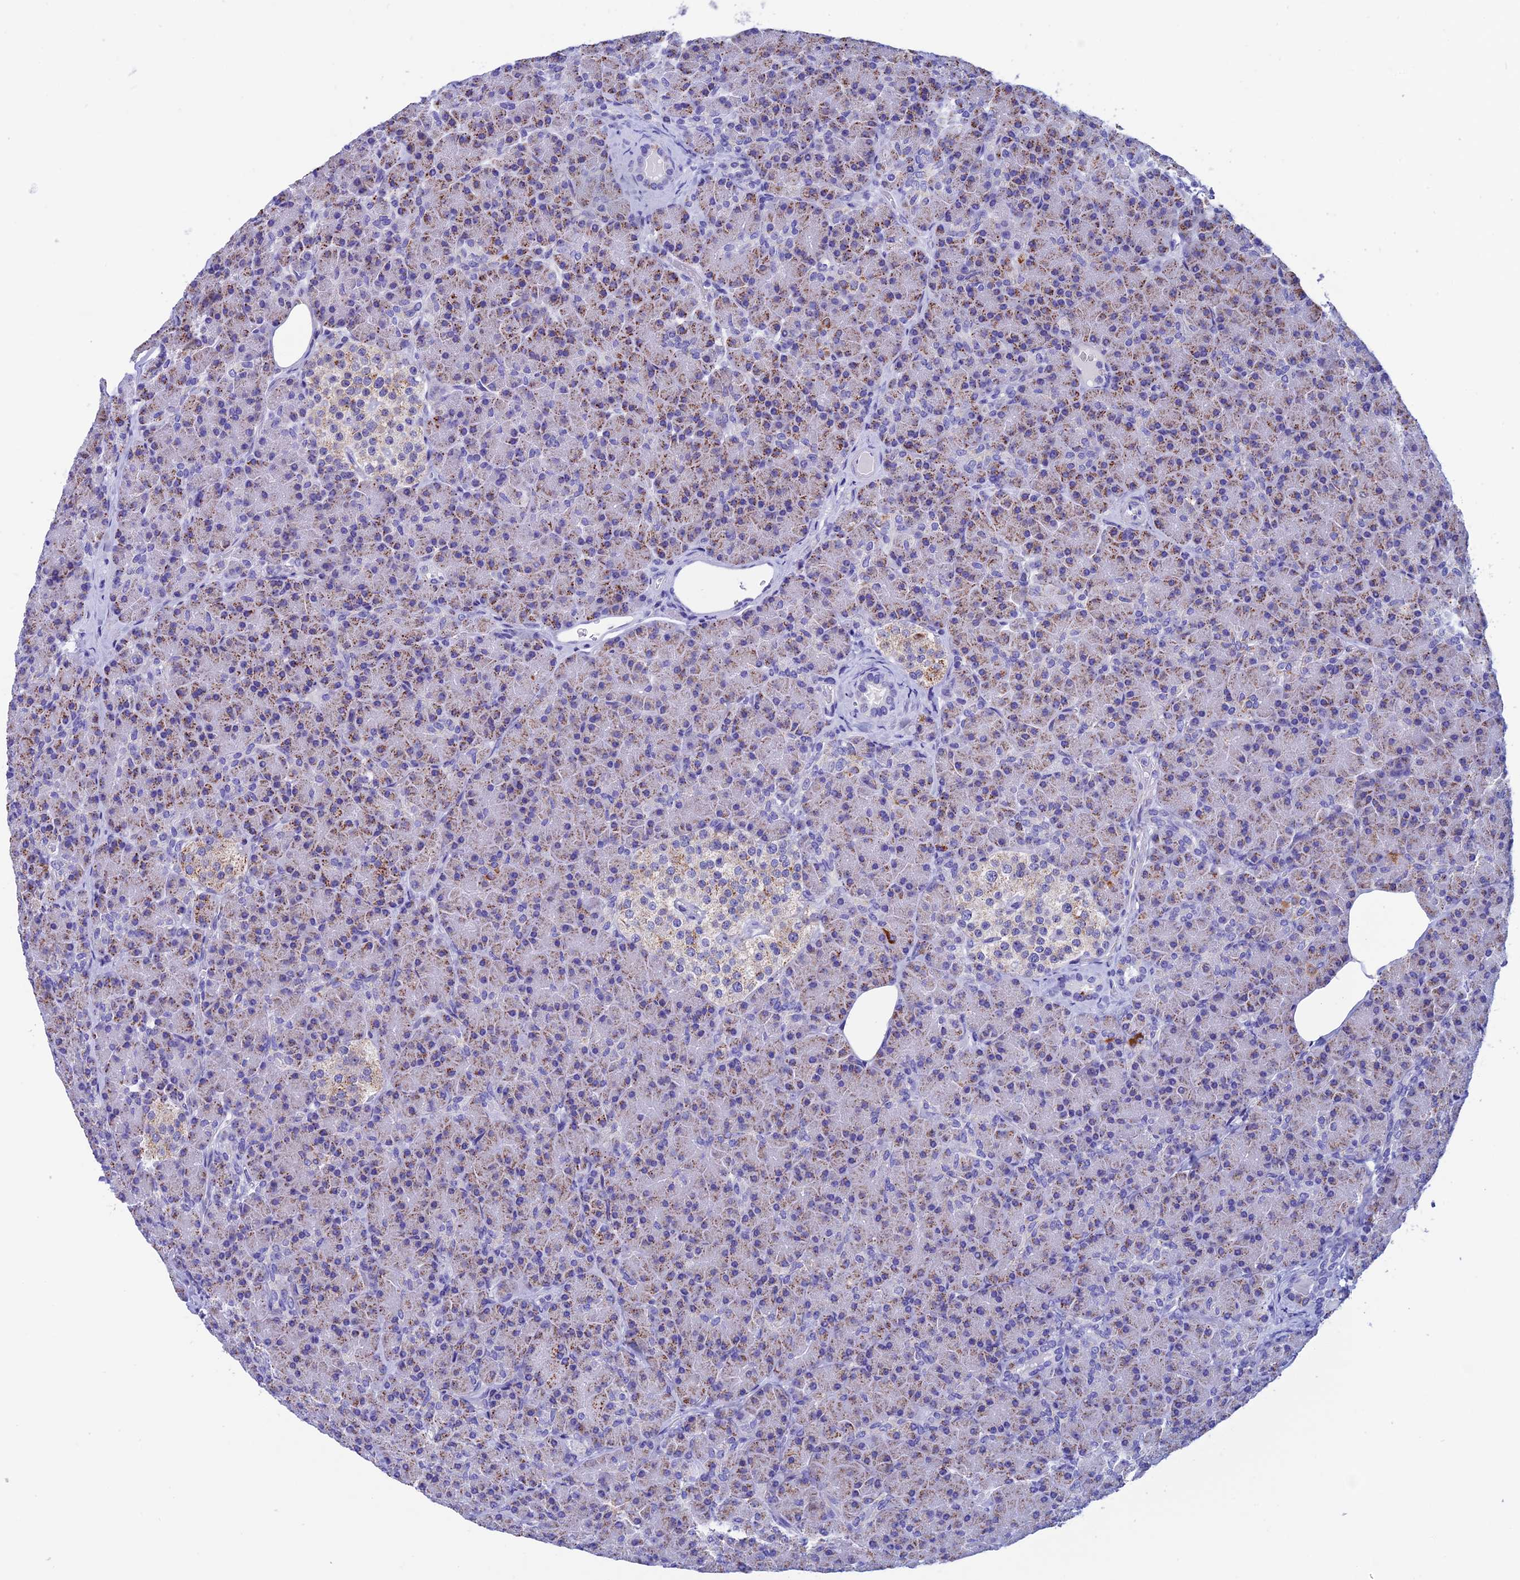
{"staining": {"intensity": "moderate", "quantity": "25%-75%", "location": "cytoplasmic/membranous"}, "tissue": "pancreas", "cell_type": "Exocrine glandular cells", "image_type": "normal", "snomed": [{"axis": "morphology", "description": "Normal tissue, NOS"}, {"axis": "topography", "description": "Pancreas"}], "caption": "Exocrine glandular cells exhibit medium levels of moderate cytoplasmic/membranous staining in approximately 25%-75% of cells in benign pancreas.", "gene": "NXPE4", "patient": {"sex": "female", "age": 43}}